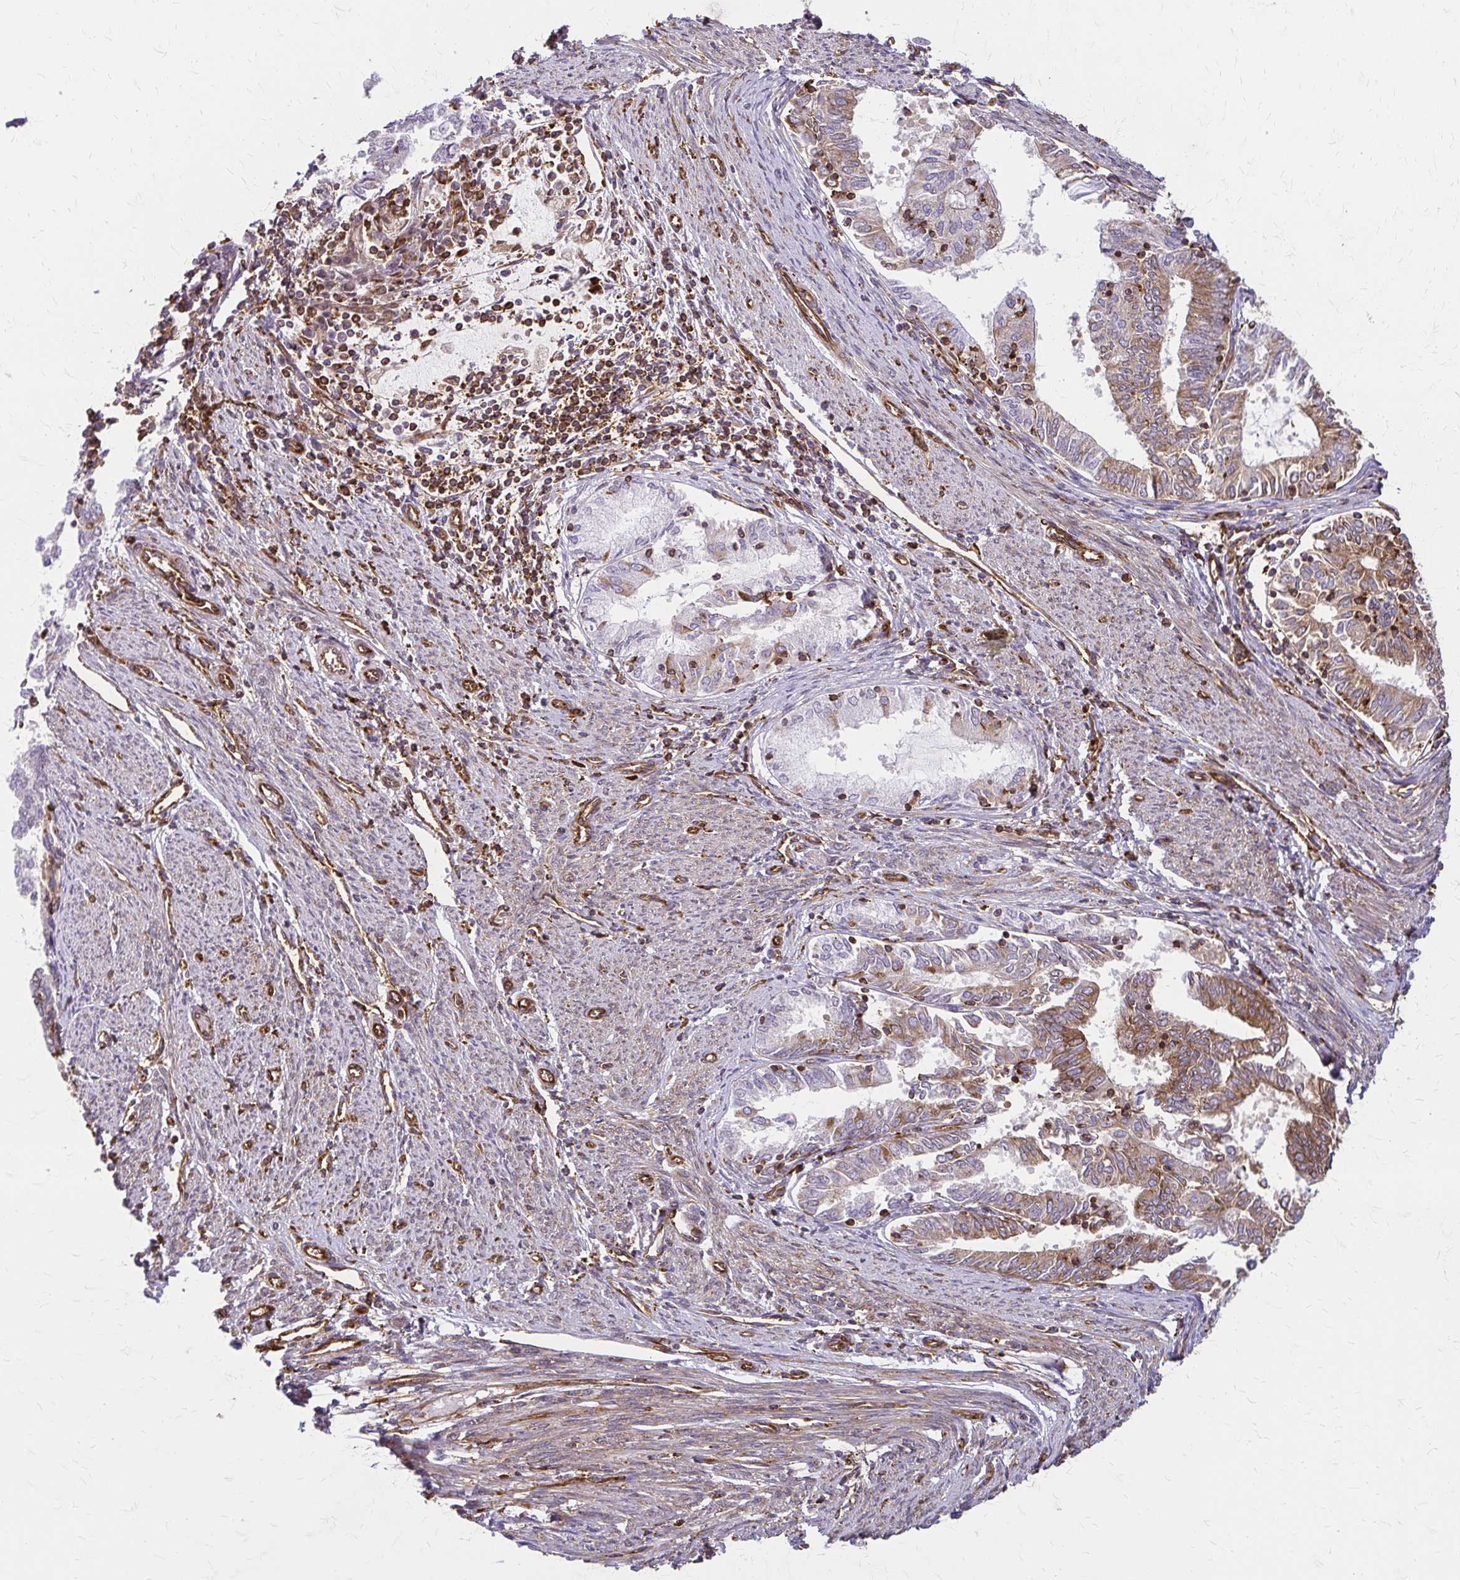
{"staining": {"intensity": "moderate", "quantity": "25%-75%", "location": "cytoplasmic/membranous"}, "tissue": "endometrial cancer", "cell_type": "Tumor cells", "image_type": "cancer", "snomed": [{"axis": "morphology", "description": "Adenocarcinoma, NOS"}, {"axis": "topography", "description": "Endometrium"}], "caption": "Immunohistochemistry histopathology image of human adenocarcinoma (endometrial) stained for a protein (brown), which reveals medium levels of moderate cytoplasmic/membranous staining in approximately 25%-75% of tumor cells.", "gene": "WASF2", "patient": {"sex": "female", "age": 79}}